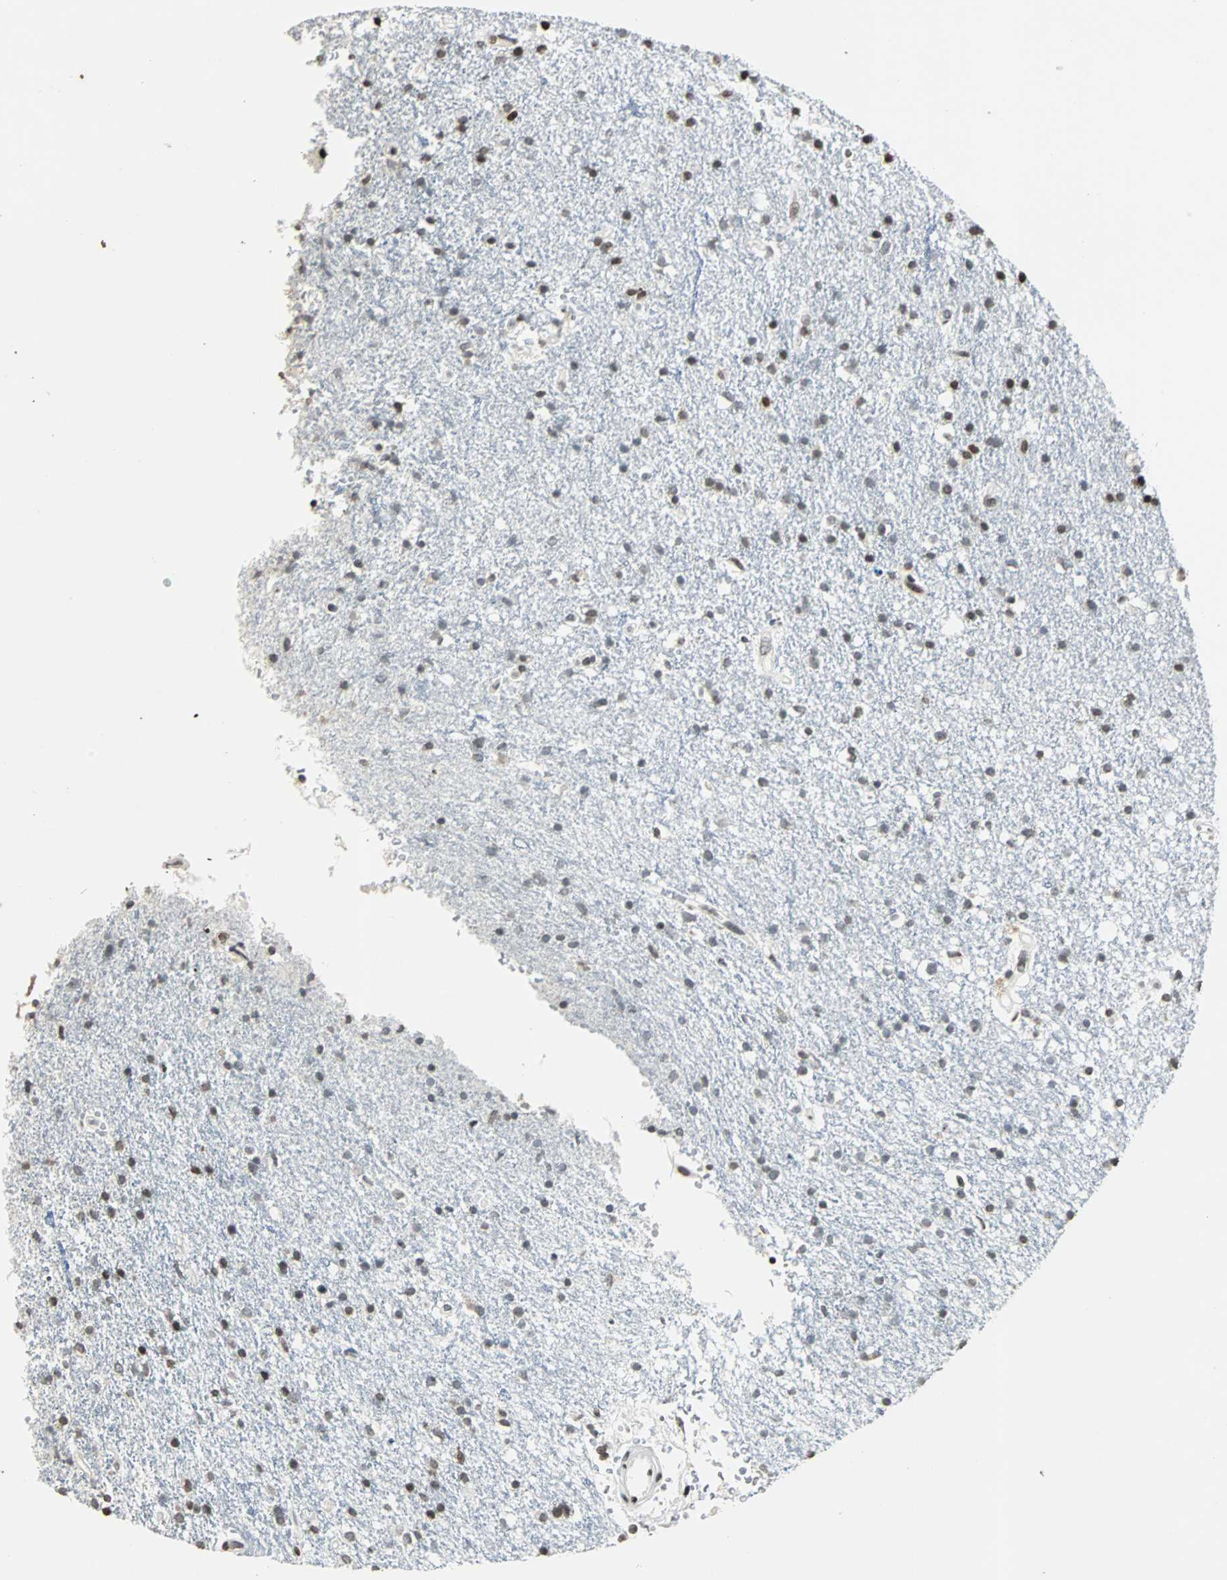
{"staining": {"intensity": "strong", "quantity": ">75%", "location": "nuclear"}, "tissue": "glioma", "cell_type": "Tumor cells", "image_type": "cancer", "snomed": [{"axis": "morphology", "description": "Glioma, malignant, High grade"}, {"axis": "topography", "description": "Brain"}], "caption": "Protein staining of glioma tissue demonstrates strong nuclear positivity in approximately >75% of tumor cells. (Brightfield microscopy of DAB IHC at high magnification).", "gene": "PAXIP1", "patient": {"sex": "male", "age": 33}}